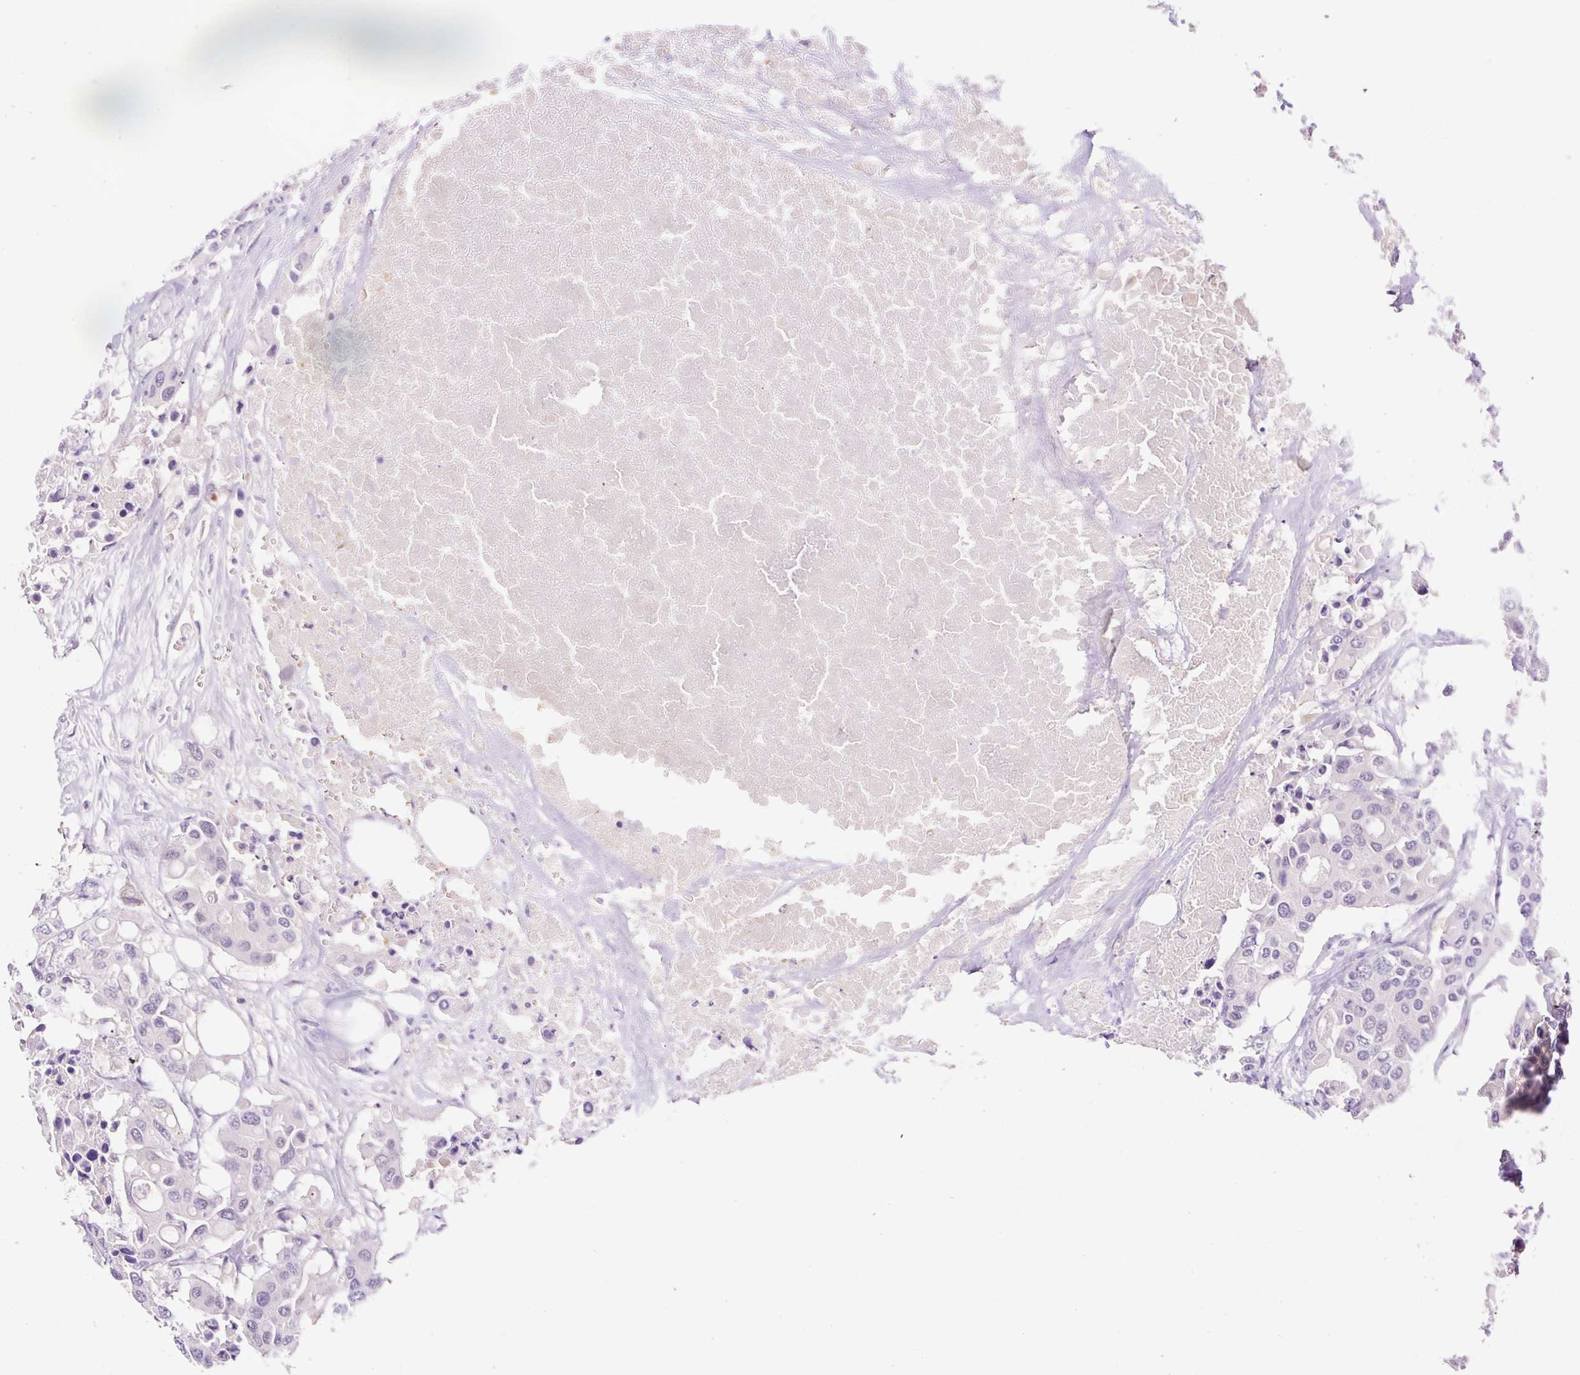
{"staining": {"intensity": "negative", "quantity": "none", "location": "none"}, "tissue": "colorectal cancer", "cell_type": "Tumor cells", "image_type": "cancer", "snomed": [{"axis": "morphology", "description": "Adenocarcinoma, NOS"}, {"axis": "topography", "description": "Colon"}], "caption": "An image of colorectal adenocarcinoma stained for a protein reveals no brown staining in tumor cells.", "gene": "LHFPL5", "patient": {"sex": "male", "age": 77}}